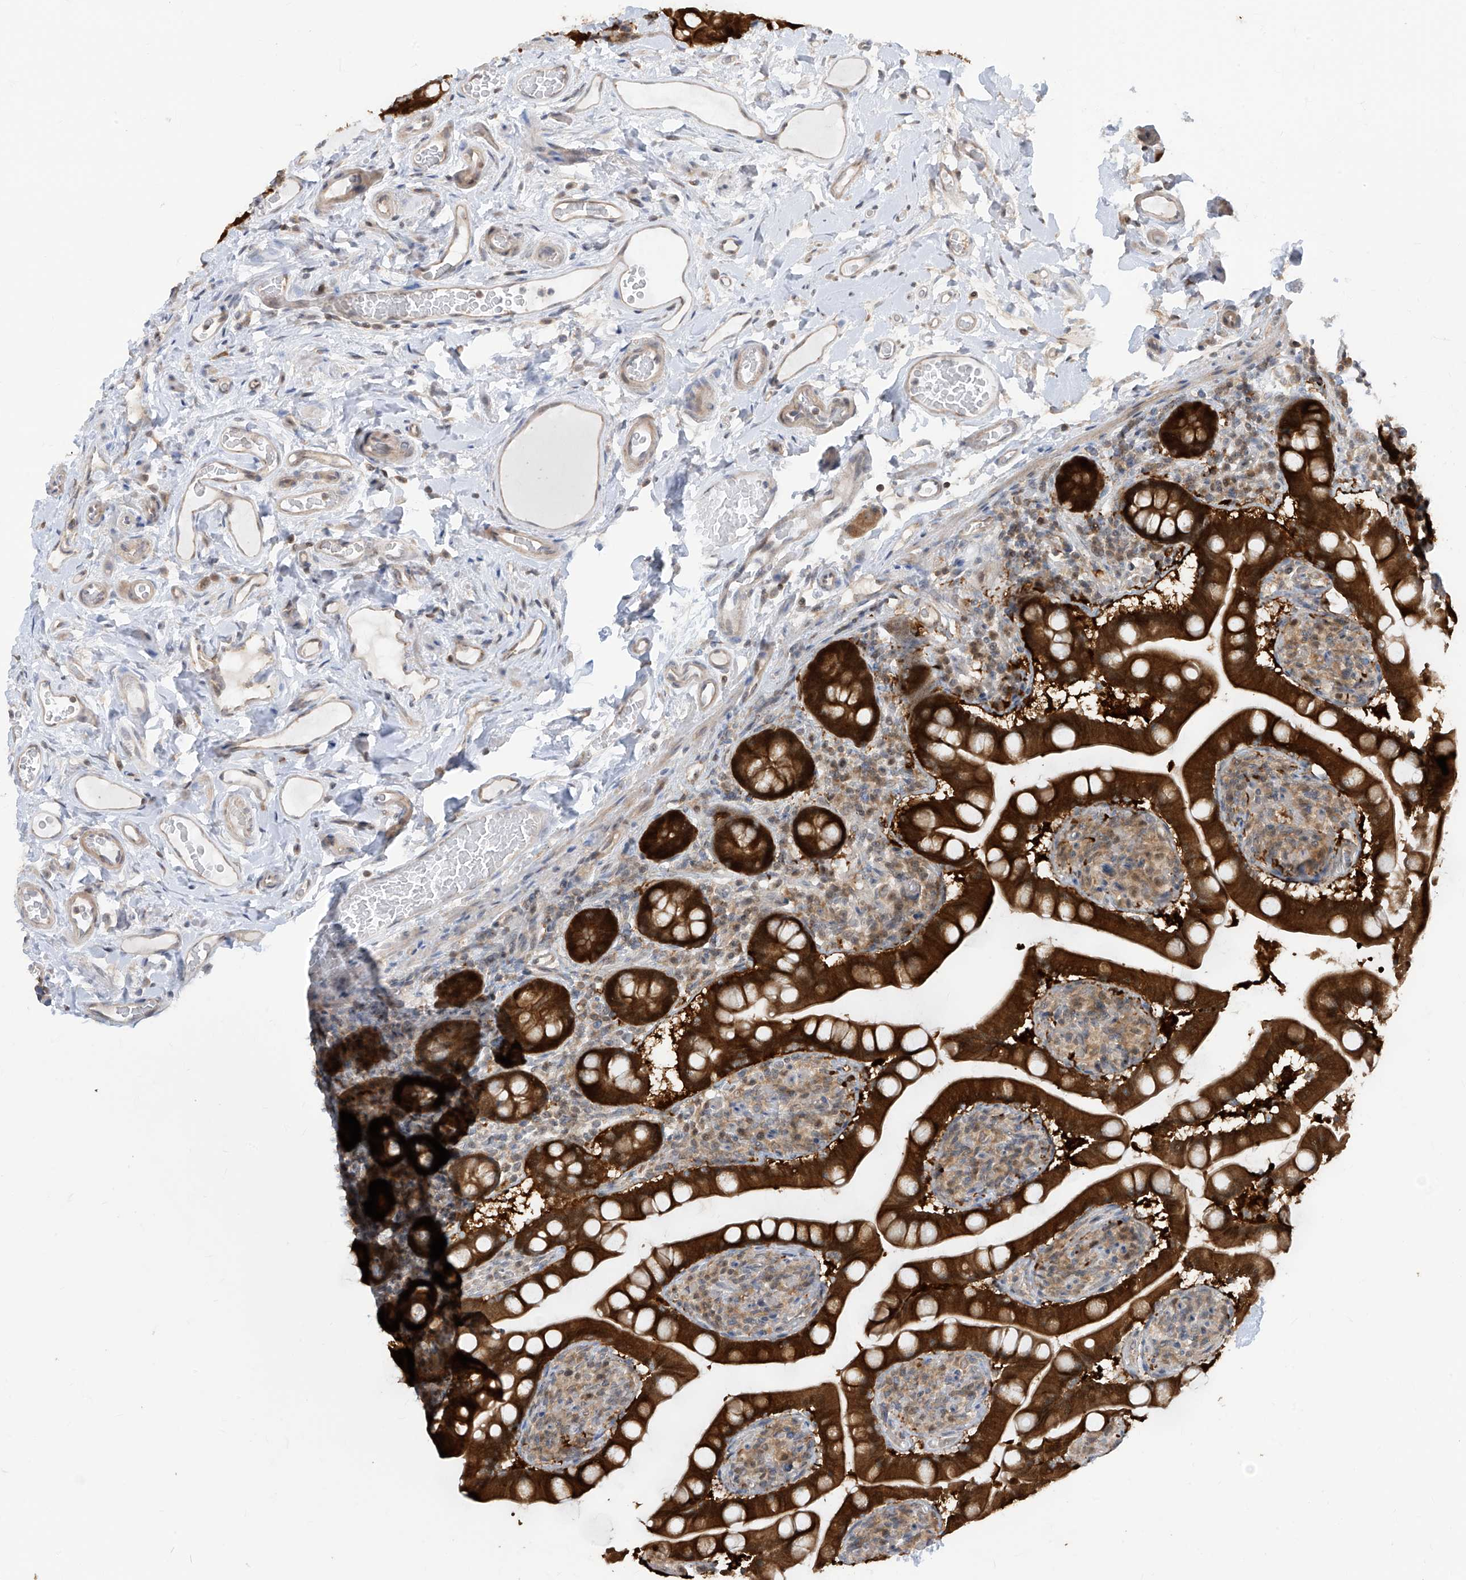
{"staining": {"intensity": "strong", "quantity": ">75%", "location": "cytoplasmic/membranous"}, "tissue": "small intestine", "cell_type": "Glandular cells", "image_type": "normal", "snomed": [{"axis": "morphology", "description": "Normal tissue, NOS"}, {"axis": "topography", "description": "Small intestine"}], "caption": "The histopathology image shows staining of unremarkable small intestine, revealing strong cytoplasmic/membranous protein positivity (brown color) within glandular cells. The staining was performed using DAB, with brown indicating positive protein expression. Nuclei are stained blue with hematoxylin.", "gene": "TTC38", "patient": {"sex": "female", "age": 64}}